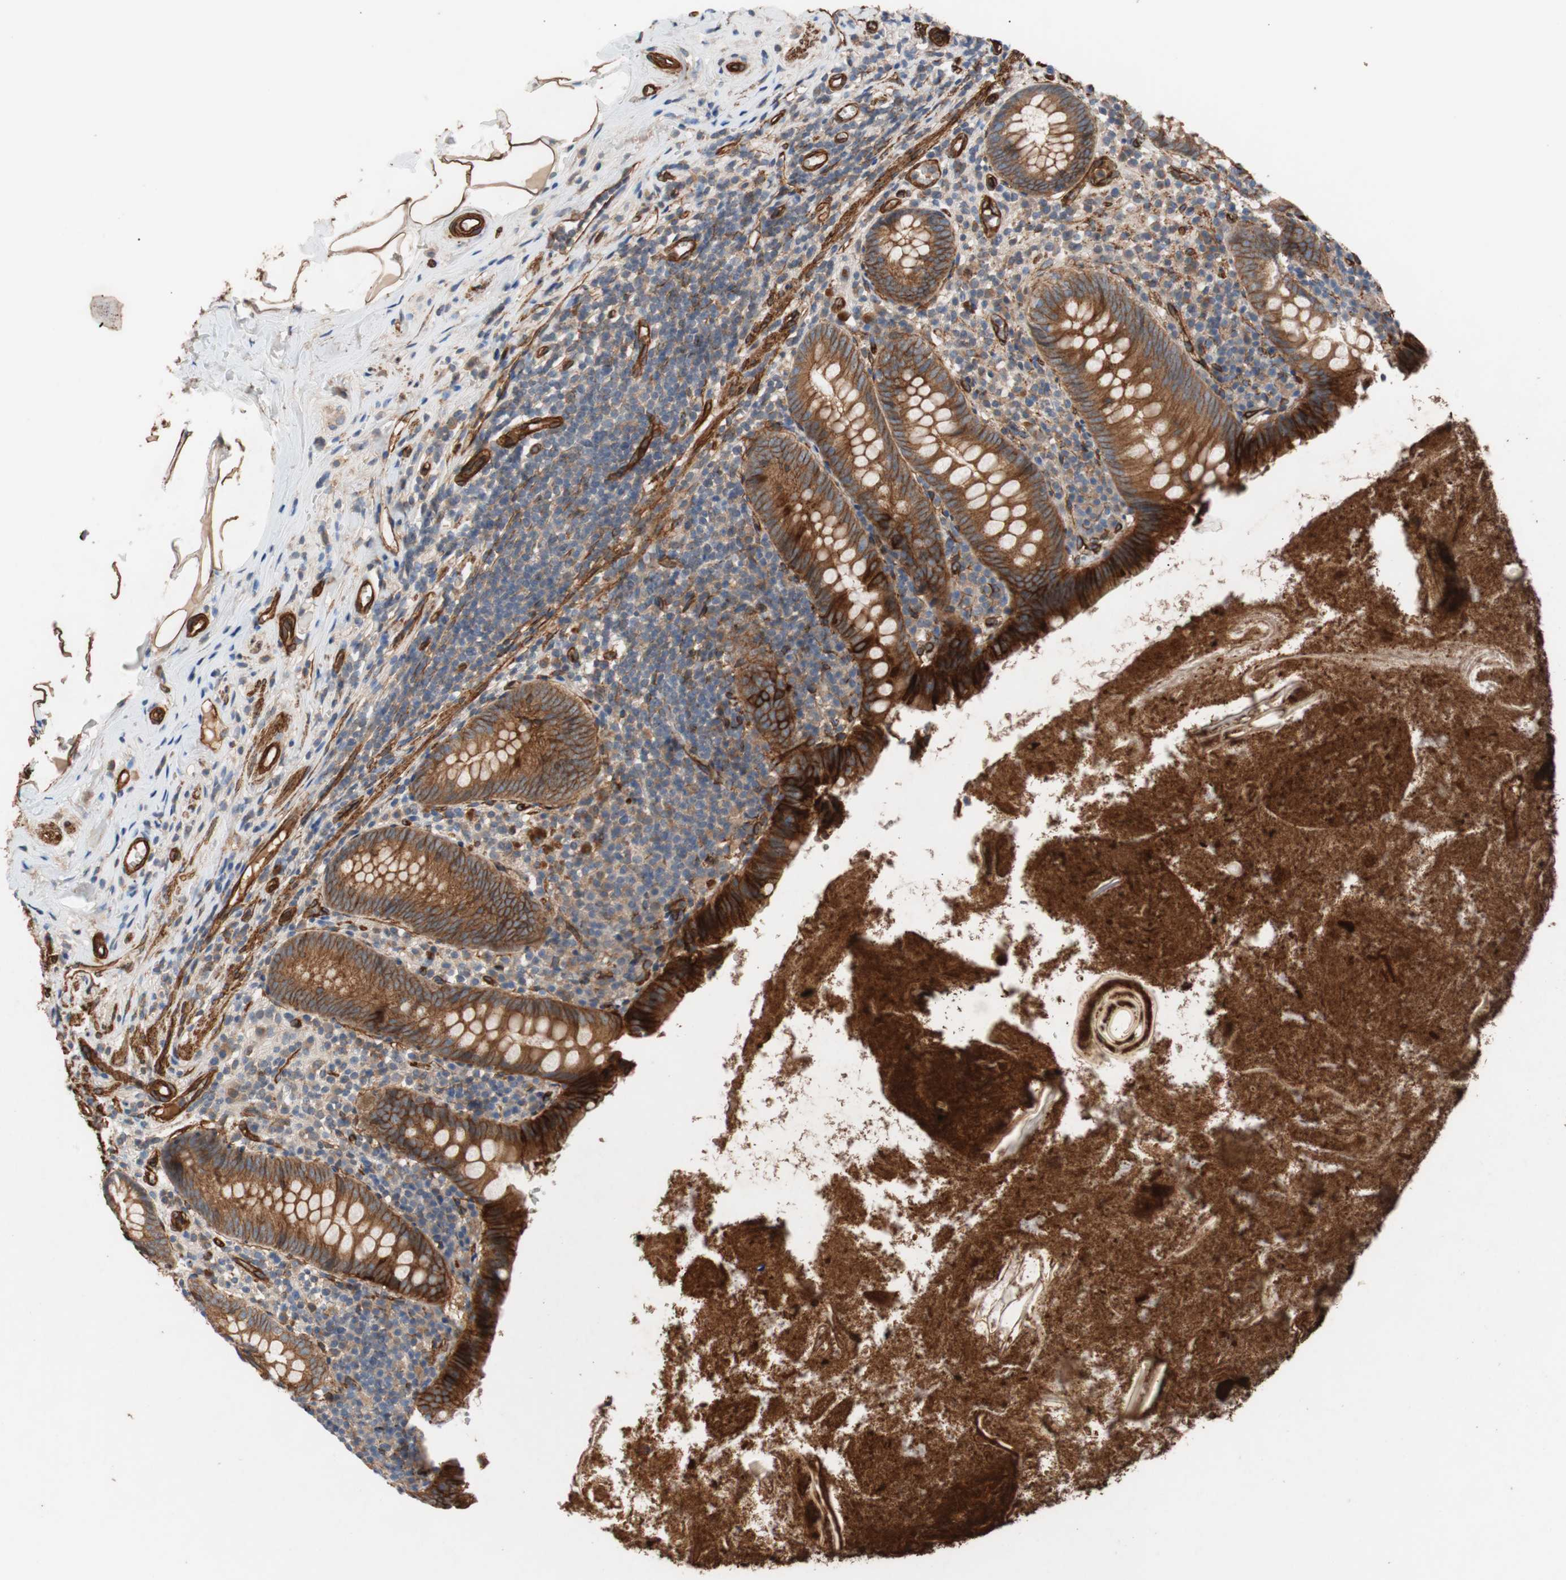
{"staining": {"intensity": "strong", "quantity": ">75%", "location": "cytoplasmic/membranous"}, "tissue": "appendix", "cell_type": "Glandular cells", "image_type": "normal", "snomed": [{"axis": "morphology", "description": "Normal tissue, NOS"}, {"axis": "topography", "description": "Appendix"}], "caption": "Glandular cells show high levels of strong cytoplasmic/membranous positivity in approximately >75% of cells in normal appendix. Using DAB (3,3'-diaminobenzidine) (brown) and hematoxylin (blue) stains, captured at high magnification using brightfield microscopy.", "gene": "SPINT1", "patient": {"sex": "male", "age": 52}}